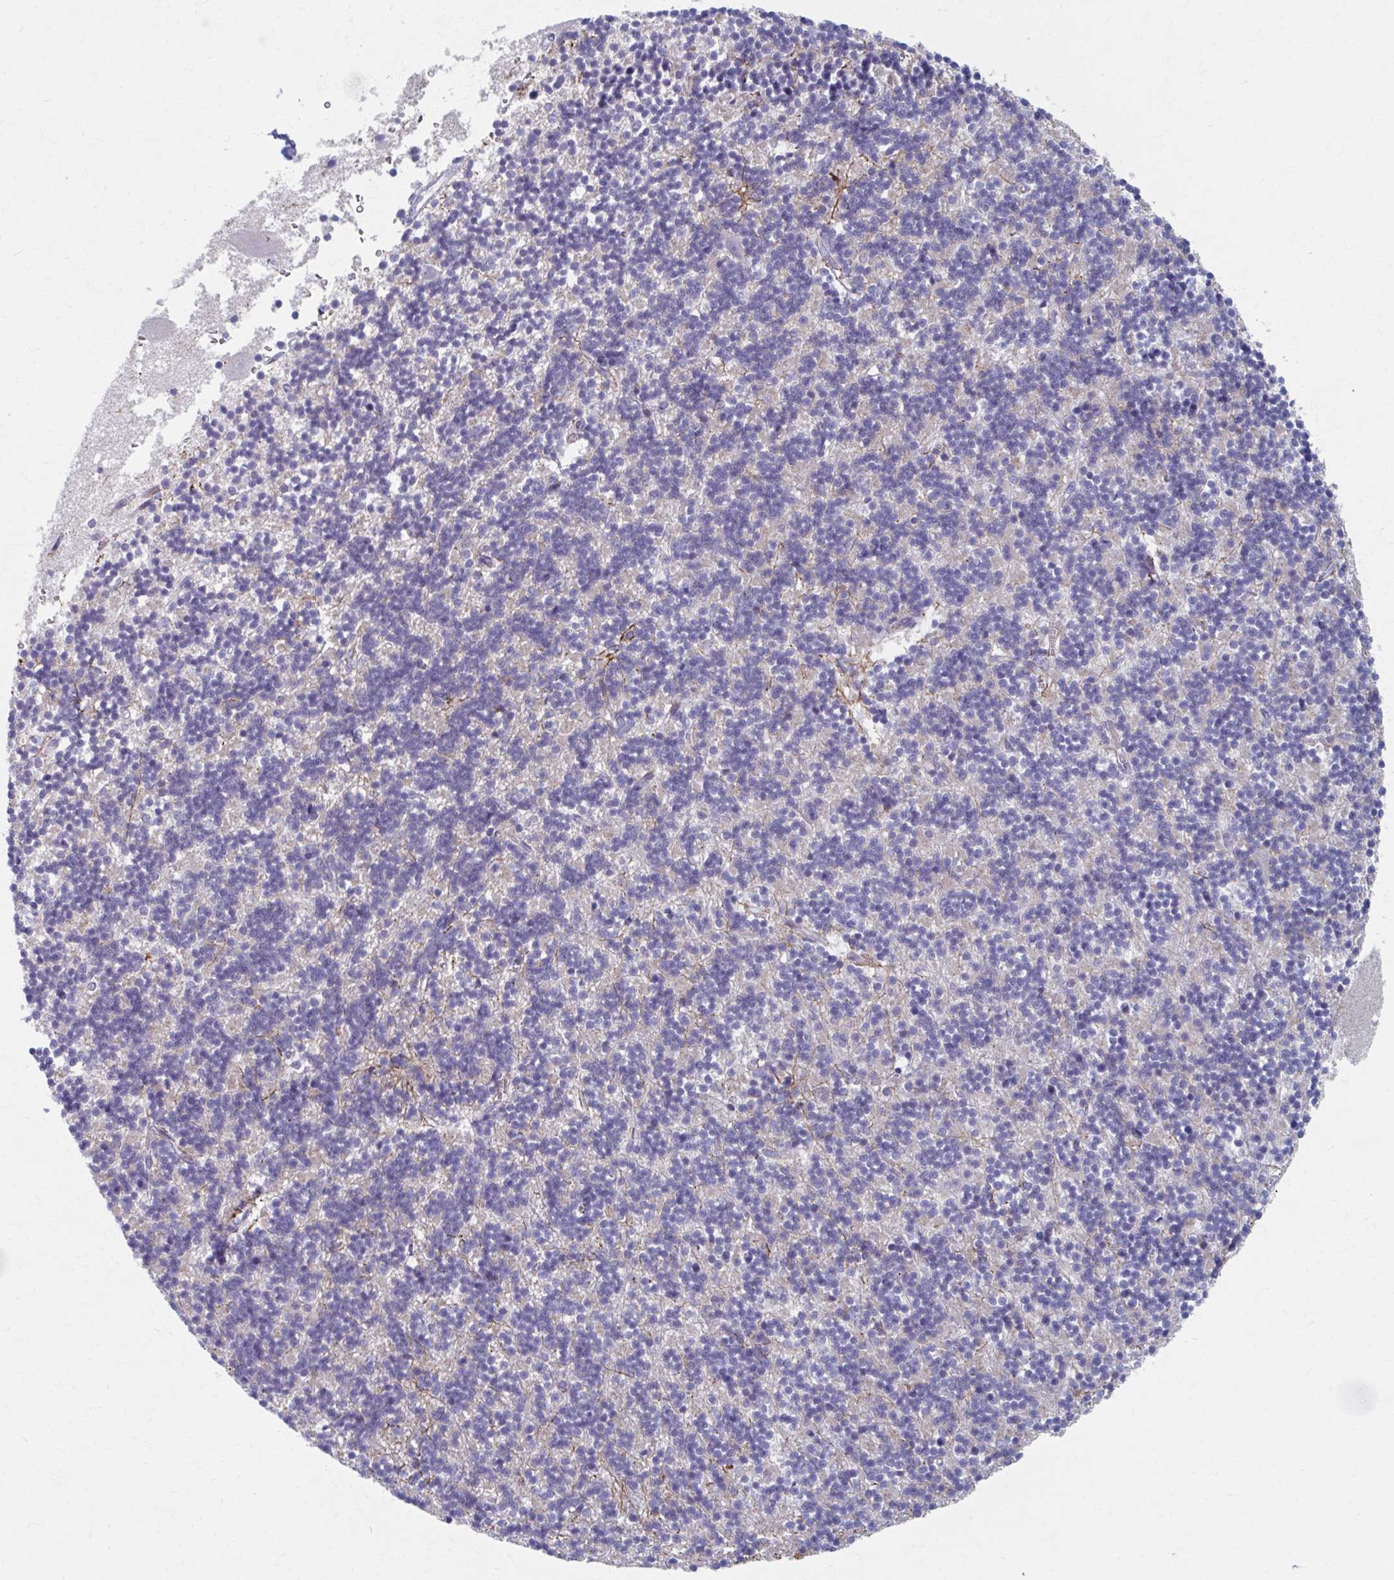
{"staining": {"intensity": "negative", "quantity": "none", "location": "none"}, "tissue": "cerebellum", "cell_type": "Cells in granular layer", "image_type": "normal", "snomed": [{"axis": "morphology", "description": "Normal tissue, NOS"}, {"axis": "topography", "description": "Cerebellum"}], "caption": "Immunohistochemistry (IHC) photomicrograph of unremarkable cerebellum stained for a protein (brown), which shows no expression in cells in granular layer.", "gene": "ABHD16B", "patient": {"sex": "male", "age": 54}}